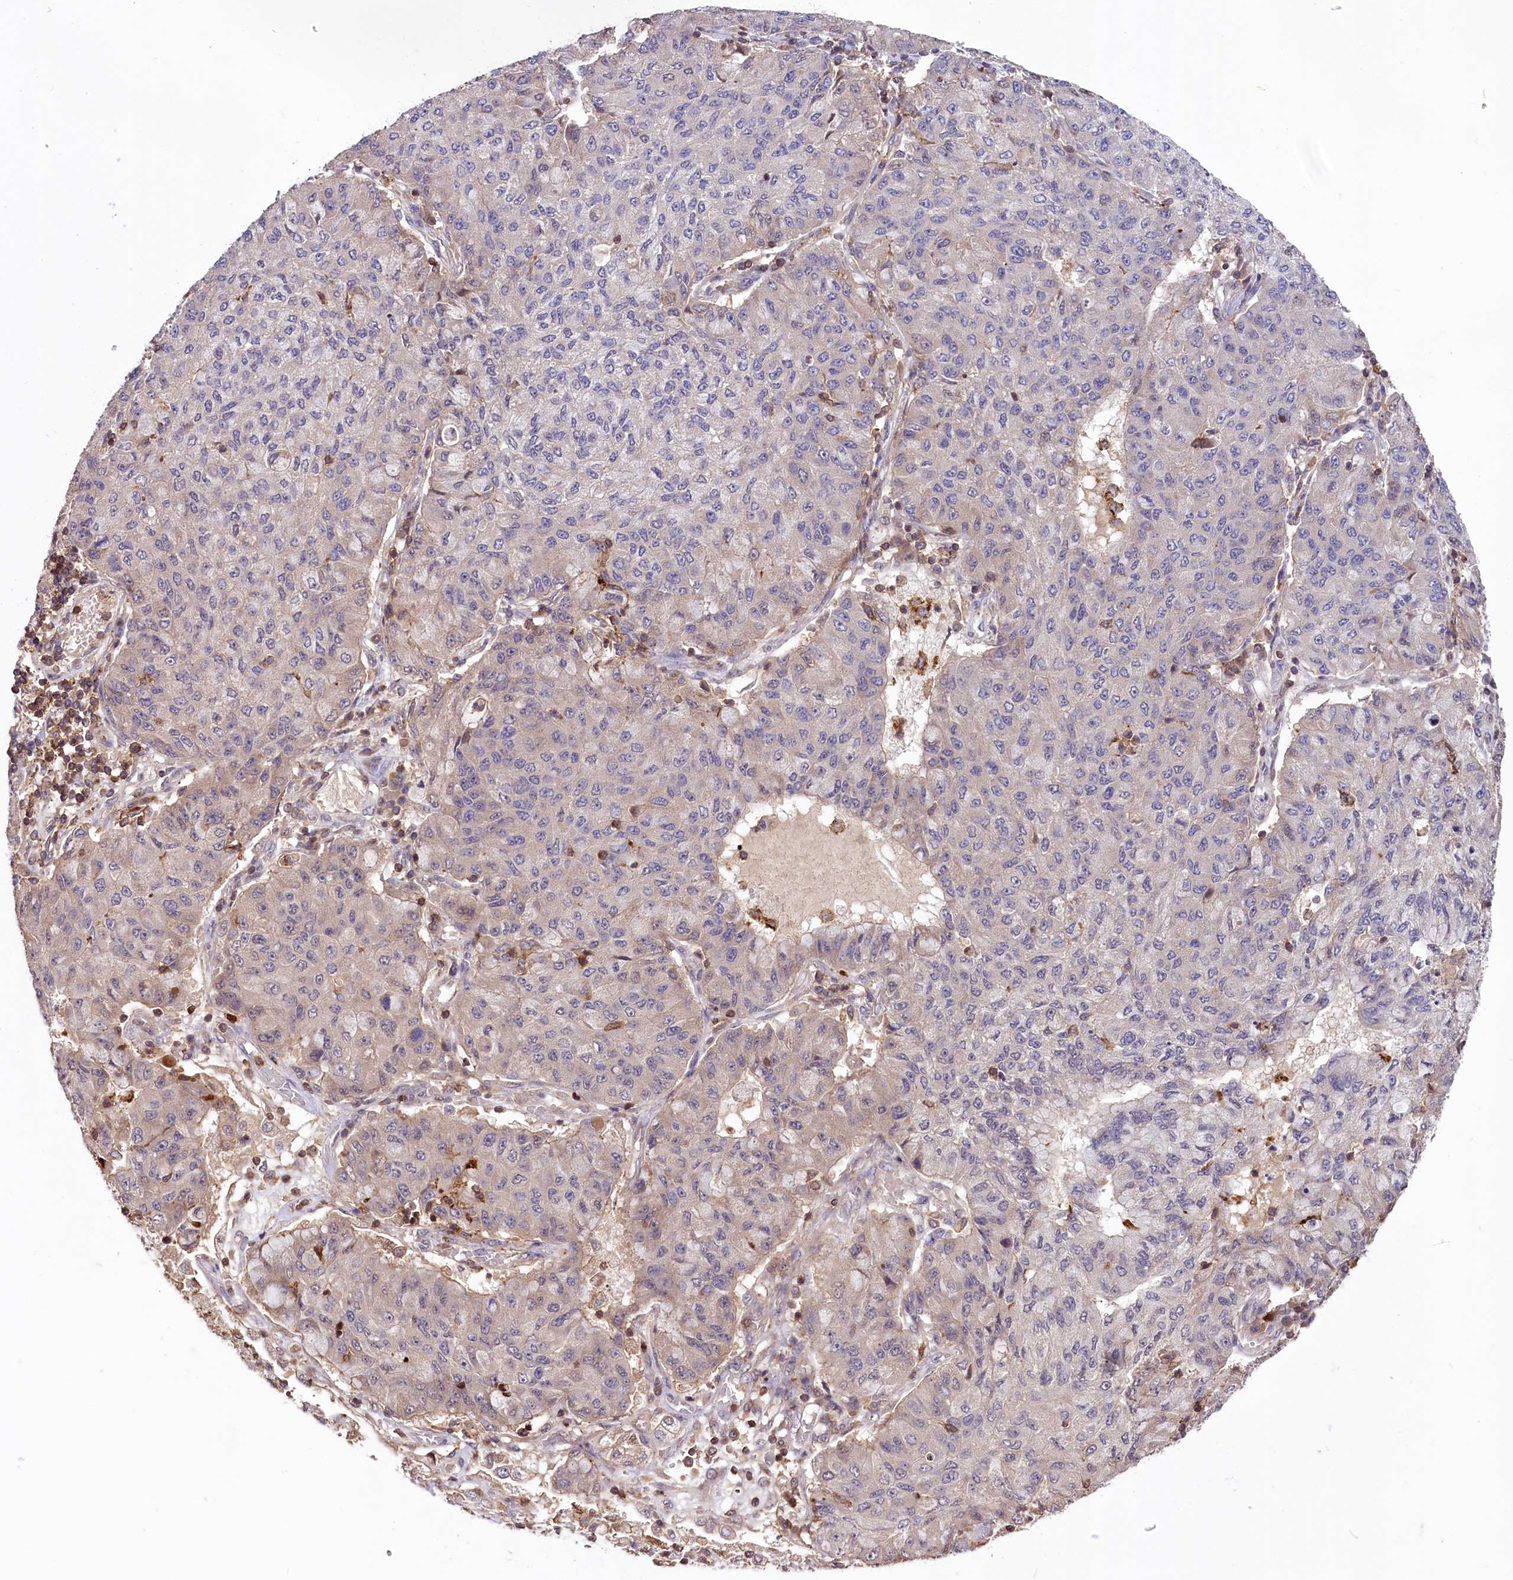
{"staining": {"intensity": "negative", "quantity": "none", "location": "none"}, "tissue": "lung cancer", "cell_type": "Tumor cells", "image_type": "cancer", "snomed": [{"axis": "morphology", "description": "Squamous cell carcinoma, NOS"}, {"axis": "topography", "description": "Lung"}], "caption": "IHC of human squamous cell carcinoma (lung) exhibits no staining in tumor cells.", "gene": "SKIDA1", "patient": {"sex": "male", "age": 74}}